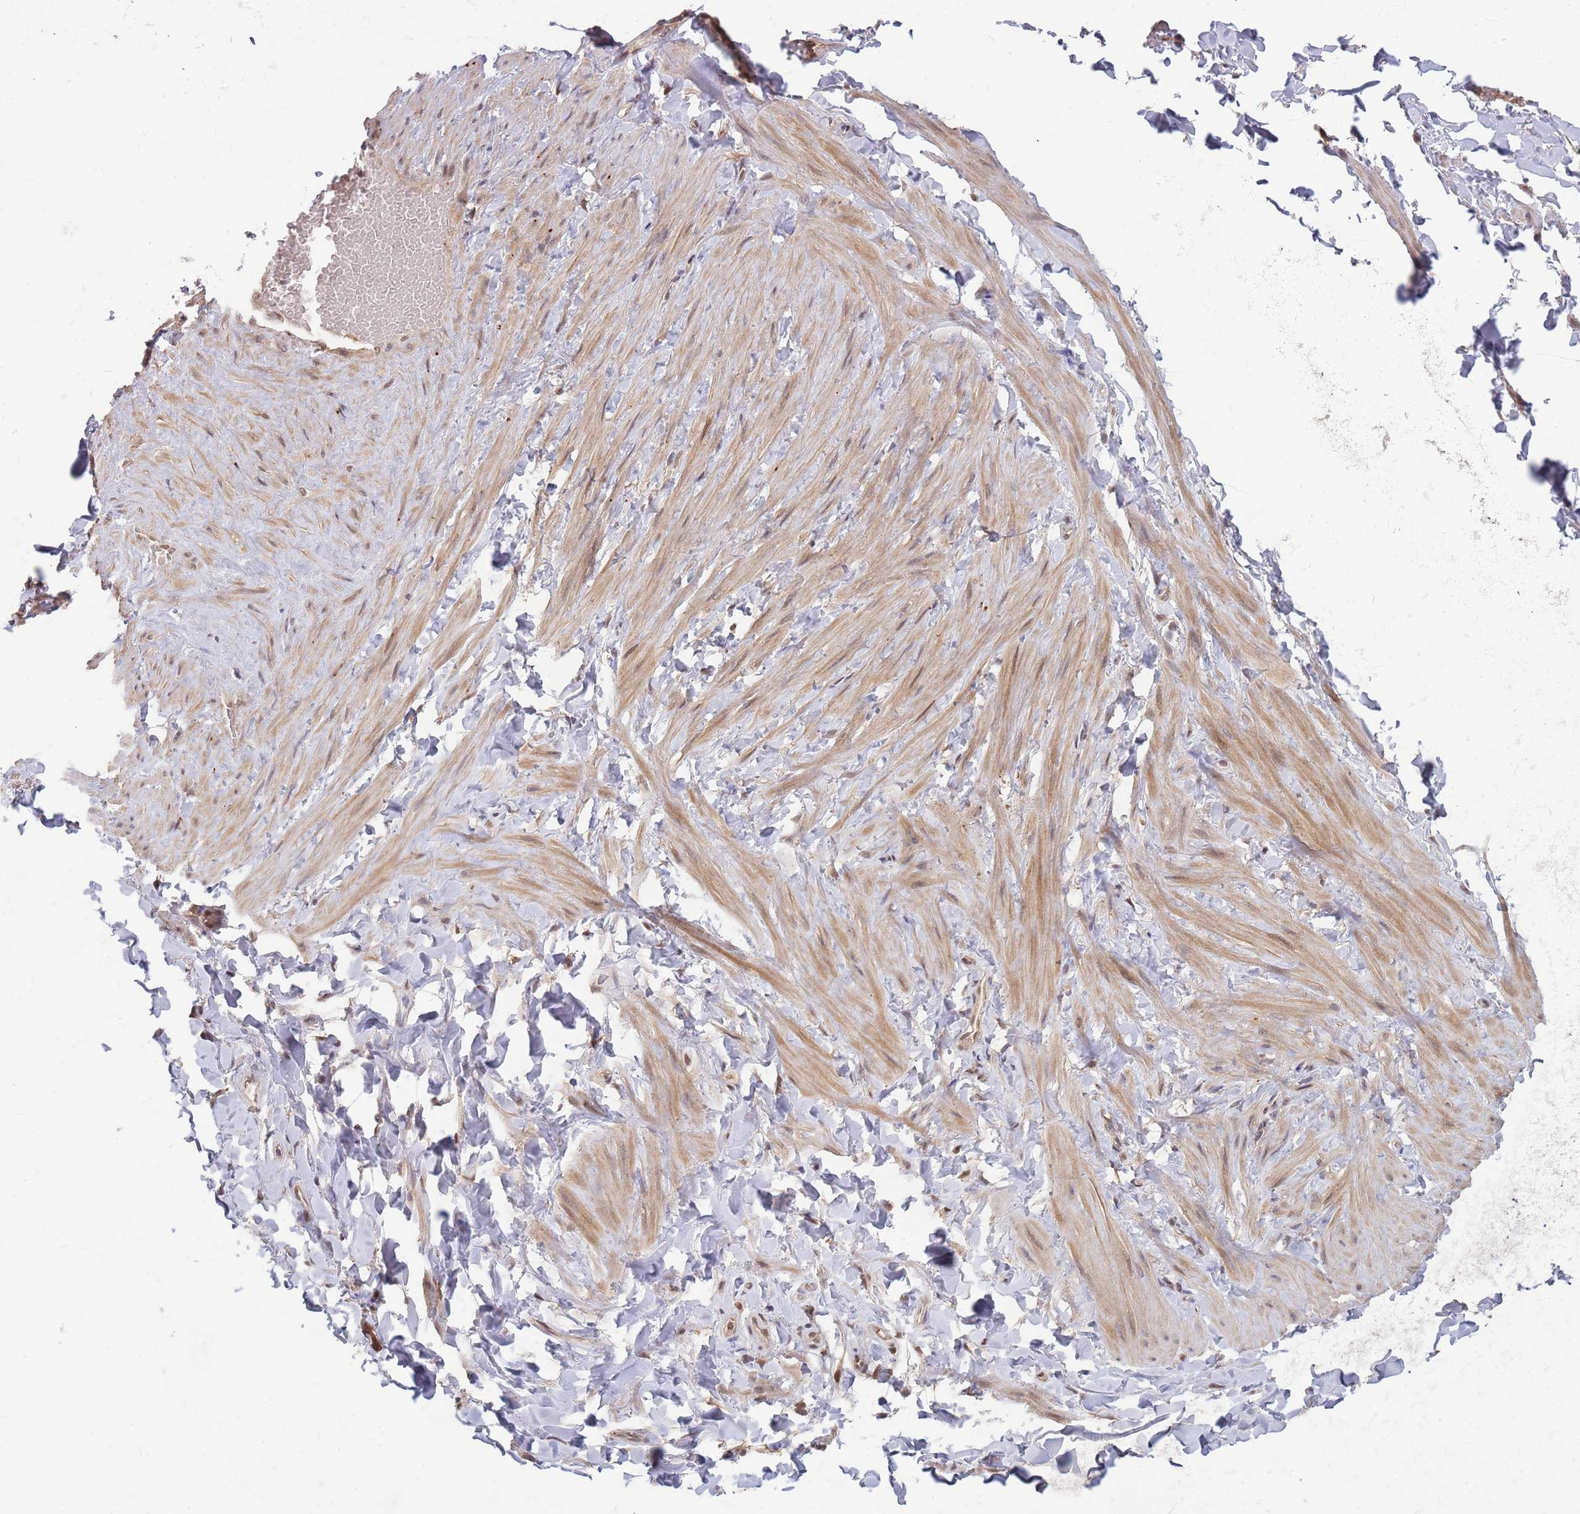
{"staining": {"intensity": "moderate", "quantity": "<25%", "location": "nuclear"}, "tissue": "adipose tissue", "cell_type": "Adipocytes", "image_type": "normal", "snomed": [{"axis": "morphology", "description": "Normal tissue, NOS"}, {"axis": "topography", "description": "Soft tissue"}, {"axis": "topography", "description": "Vascular tissue"}], "caption": "An immunohistochemistry image of normal tissue is shown. Protein staining in brown highlights moderate nuclear positivity in adipose tissue within adipocytes. Immunohistochemistry (ihc) stains the protein of interest in brown and the nuclei are stained blue.", "gene": "SALL1", "patient": {"sex": "male", "age": 54}}